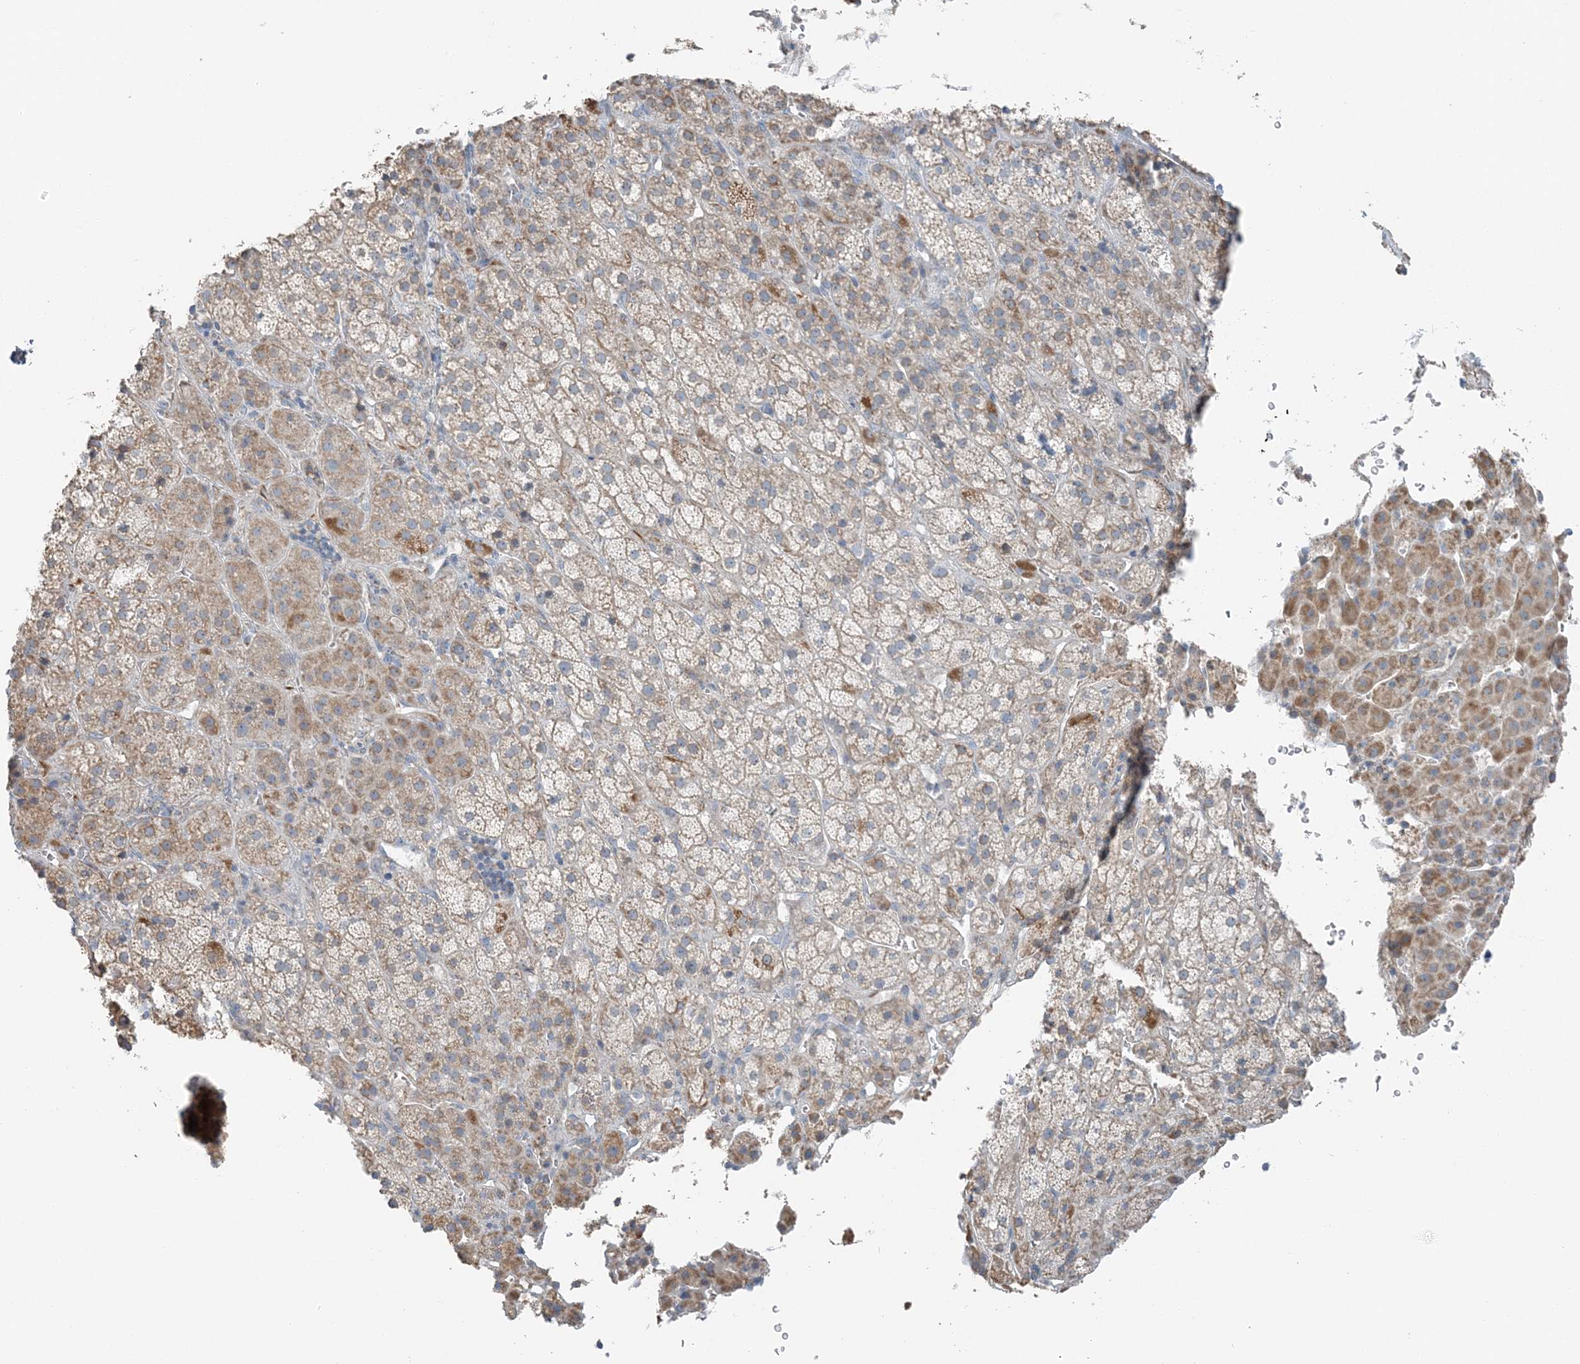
{"staining": {"intensity": "weak", "quantity": ">75%", "location": "cytoplasmic/membranous"}, "tissue": "adrenal gland", "cell_type": "Glandular cells", "image_type": "normal", "snomed": [{"axis": "morphology", "description": "Normal tissue, NOS"}, {"axis": "topography", "description": "Adrenal gland"}], "caption": "Adrenal gland stained with immunohistochemistry (IHC) shows weak cytoplasmic/membranous positivity in about >75% of glandular cells.", "gene": "SLC22A16", "patient": {"sex": "female", "age": 57}}